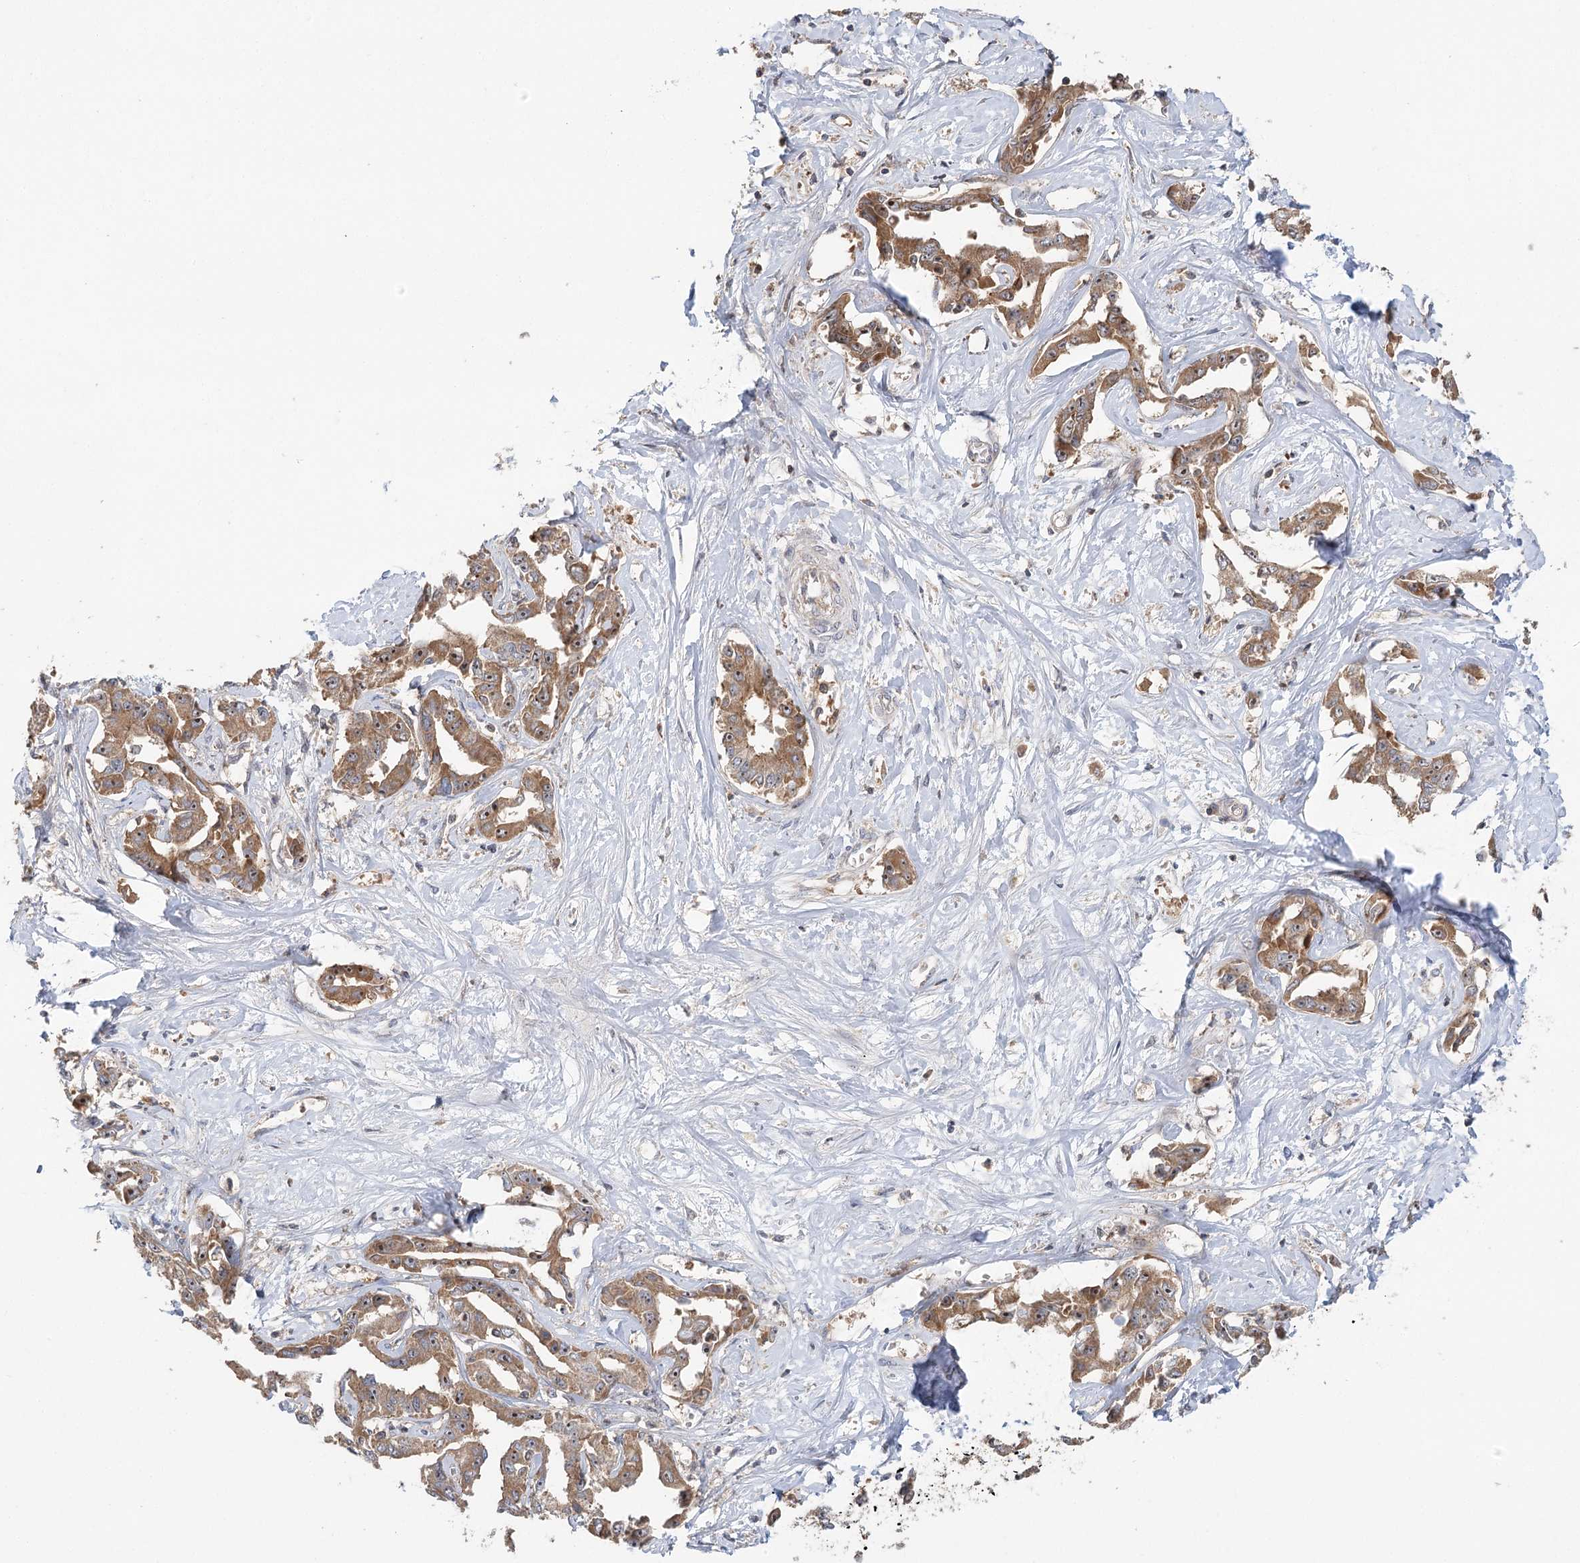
{"staining": {"intensity": "moderate", "quantity": ">75%", "location": "cytoplasmic/membranous,nuclear"}, "tissue": "liver cancer", "cell_type": "Tumor cells", "image_type": "cancer", "snomed": [{"axis": "morphology", "description": "Cholangiocarcinoma"}, {"axis": "topography", "description": "Liver"}], "caption": "A brown stain shows moderate cytoplasmic/membranous and nuclear expression of a protein in cholangiocarcinoma (liver) tumor cells.", "gene": "RAPGEF6", "patient": {"sex": "male", "age": 59}}